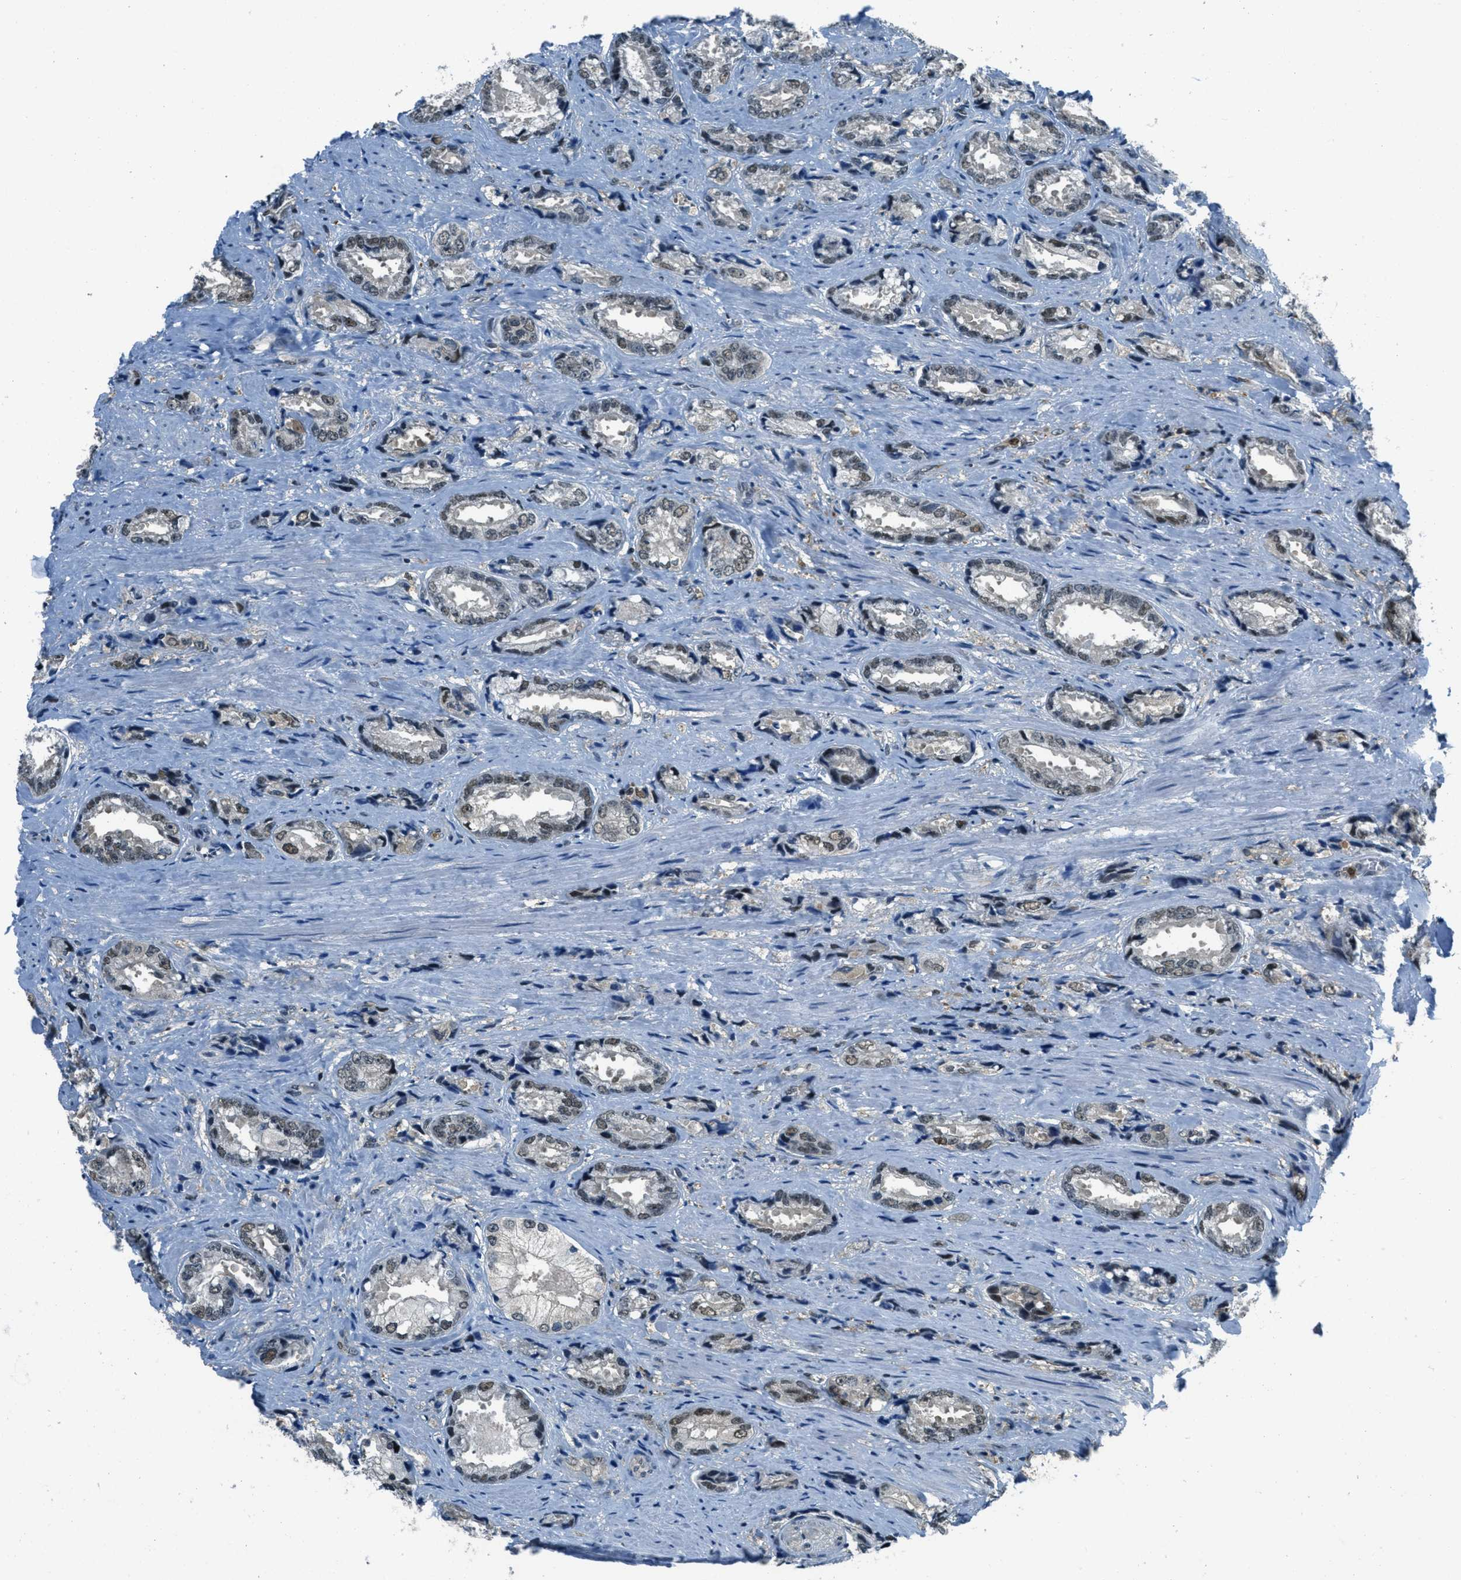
{"staining": {"intensity": "weak", "quantity": ">75%", "location": "nuclear"}, "tissue": "prostate cancer", "cell_type": "Tumor cells", "image_type": "cancer", "snomed": [{"axis": "morphology", "description": "Adenocarcinoma, High grade"}, {"axis": "topography", "description": "Prostate"}], "caption": "Immunohistochemical staining of prostate adenocarcinoma (high-grade) displays weak nuclear protein expression in approximately >75% of tumor cells.", "gene": "OGFR", "patient": {"sex": "male", "age": 61}}